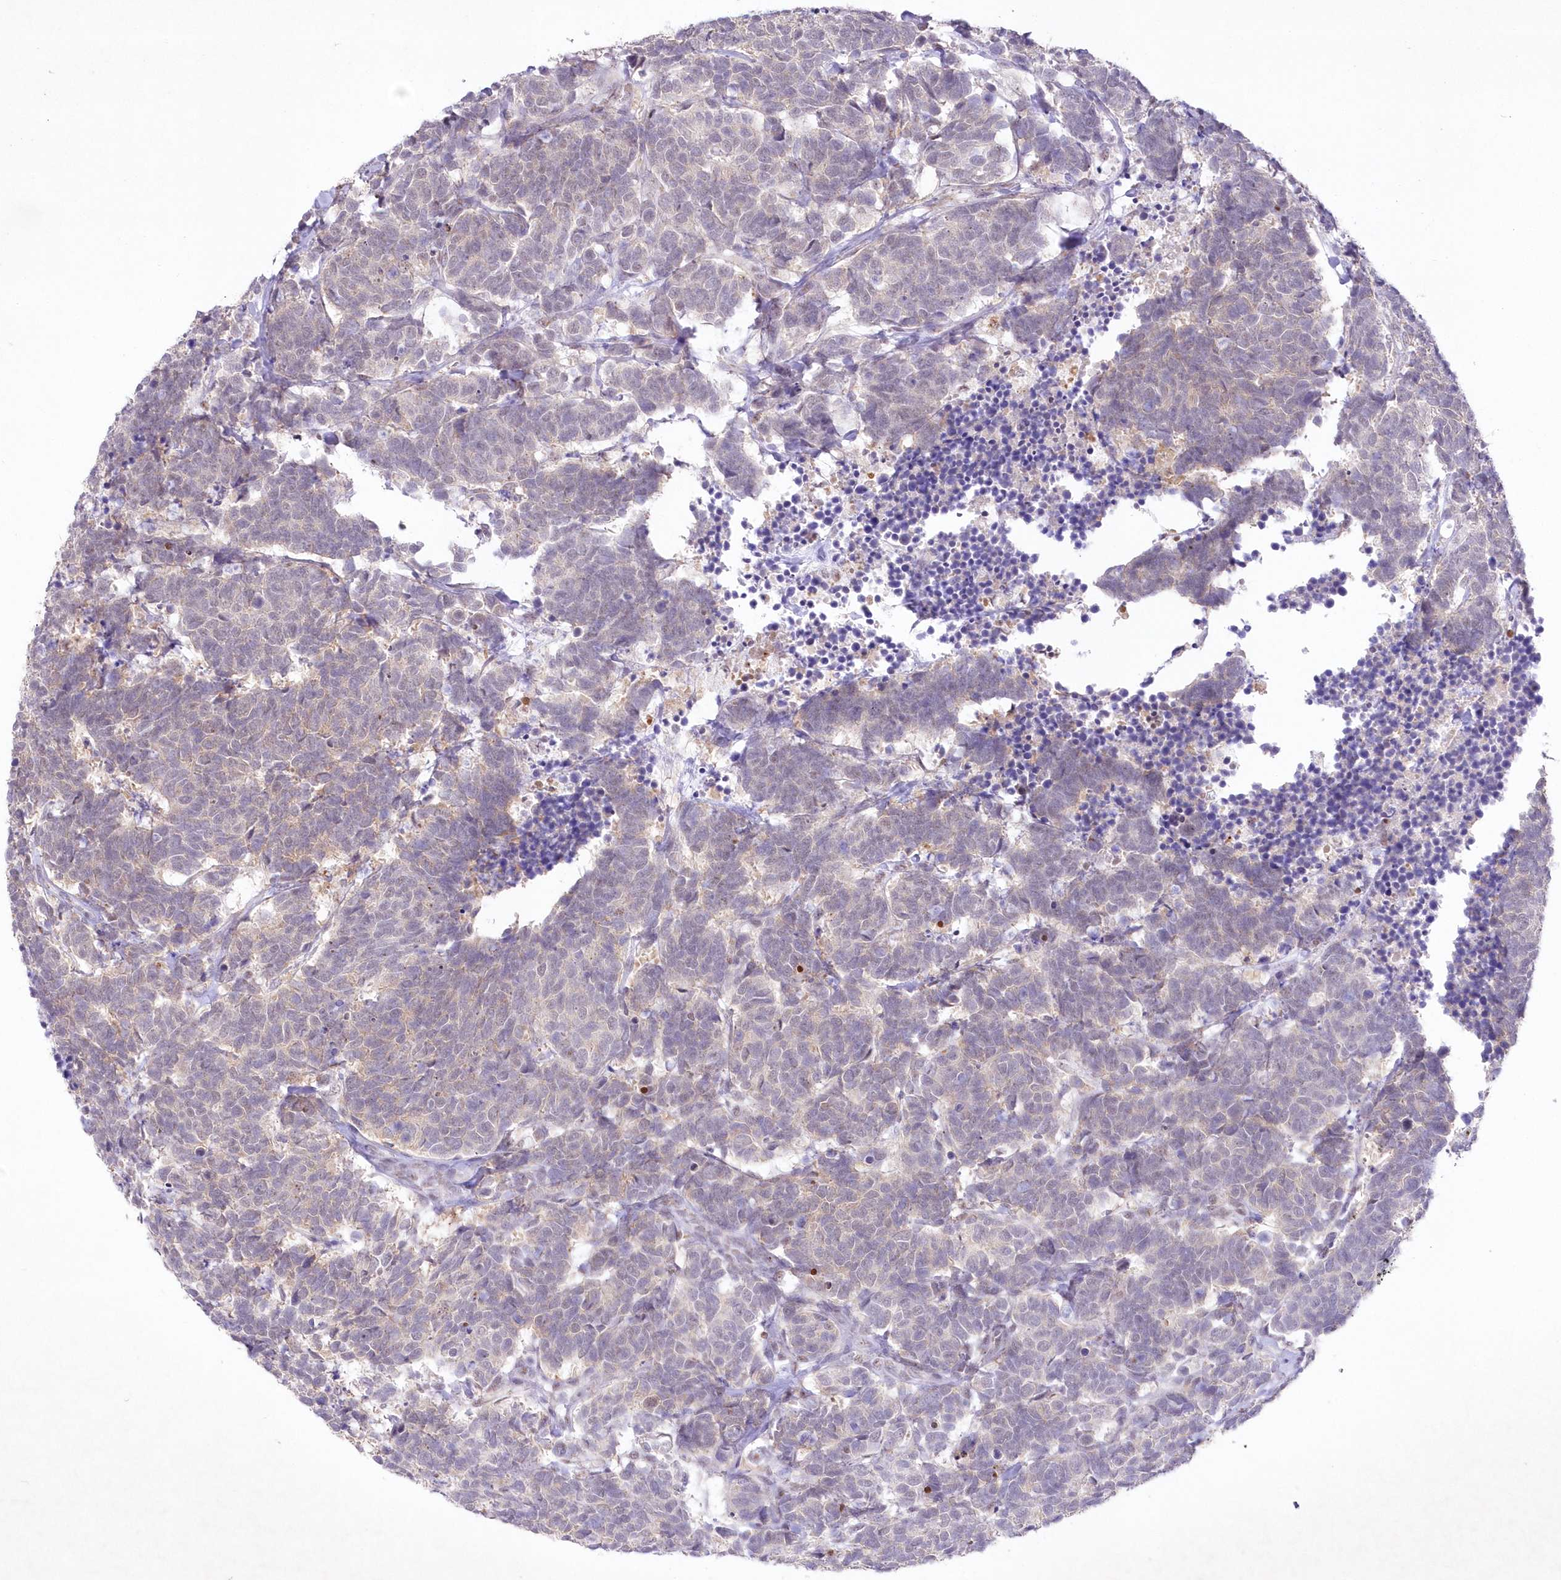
{"staining": {"intensity": "negative", "quantity": "none", "location": "none"}, "tissue": "carcinoid", "cell_type": "Tumor cells", "image_type": "cancer", "snomed": [{"axis": "morphology", "description": "Carcinoma, NOS"}, {"axis": "morphology", "description": "Carcinoid, malignant, NOS"}, {"axis": "topography", "description": "Urinary bladder"}], "caption": "Immunohistochemistry (IHC) of carcinoma demonstrates no staining in tumor cells.", "gene": "RBM27", "patient": {"sex": "male", "age": 57}}